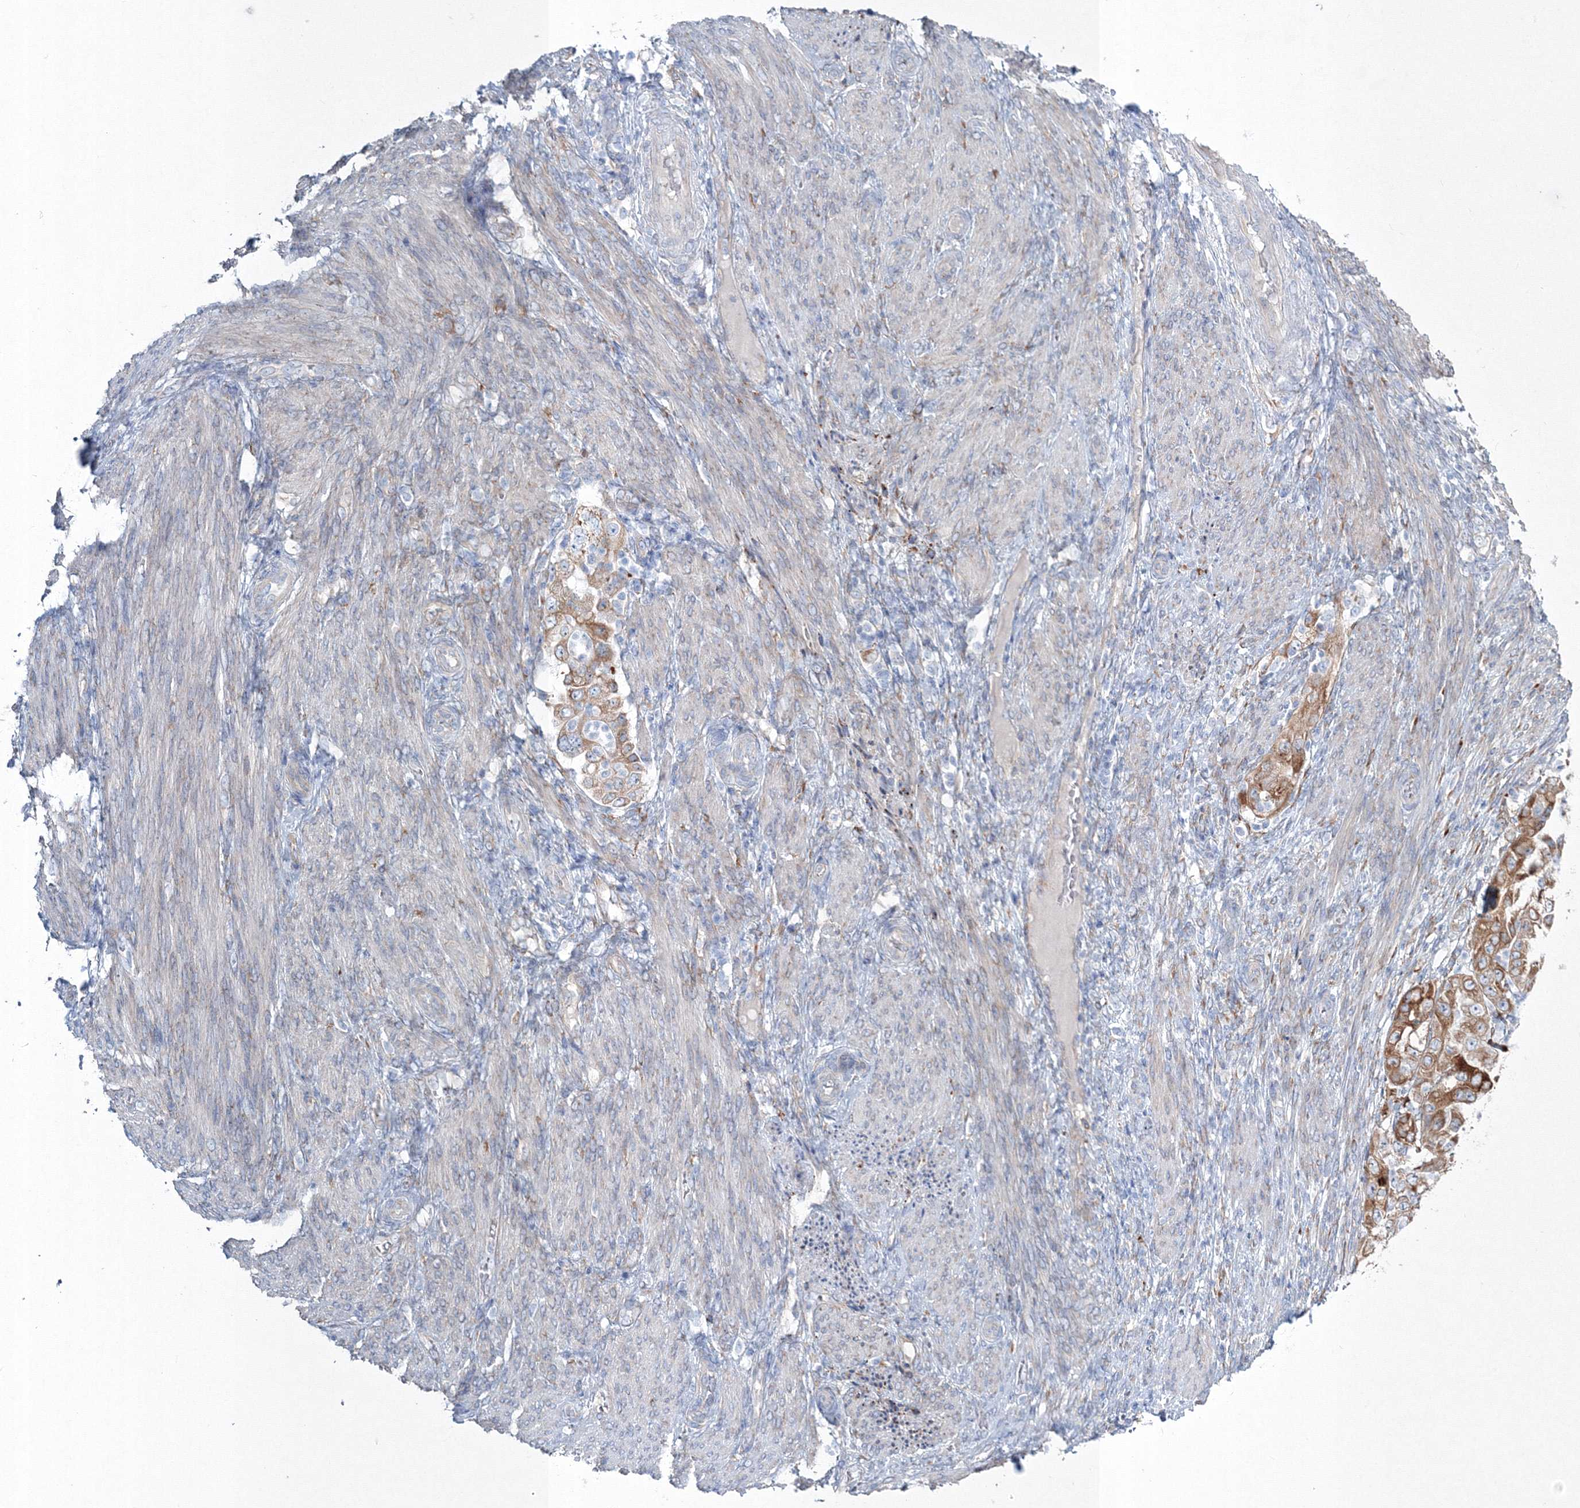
{"staining": {"intensity": "moderate", "quantity": ">75%", "location": "cytoplasmic/membranous"}, "tissue": "endometrial cancer", "cell_type": "Tumor cells", "image_type": "cancer", "snomed": [{"axis": "morphology", "description": "Adenocarcinoma, NOS"}, {"axis": "topography", "description": "Endometrium"}], "caption": "Approximately >75% of tumor cells in human endometrial cancer (adenocarcinoma) display moderate cytoplasmic/membranous protein expression as visualized by brown immunohistochemical staining.", "gene": "RCN1", "patient": {"sex": "female", "age": 85}}